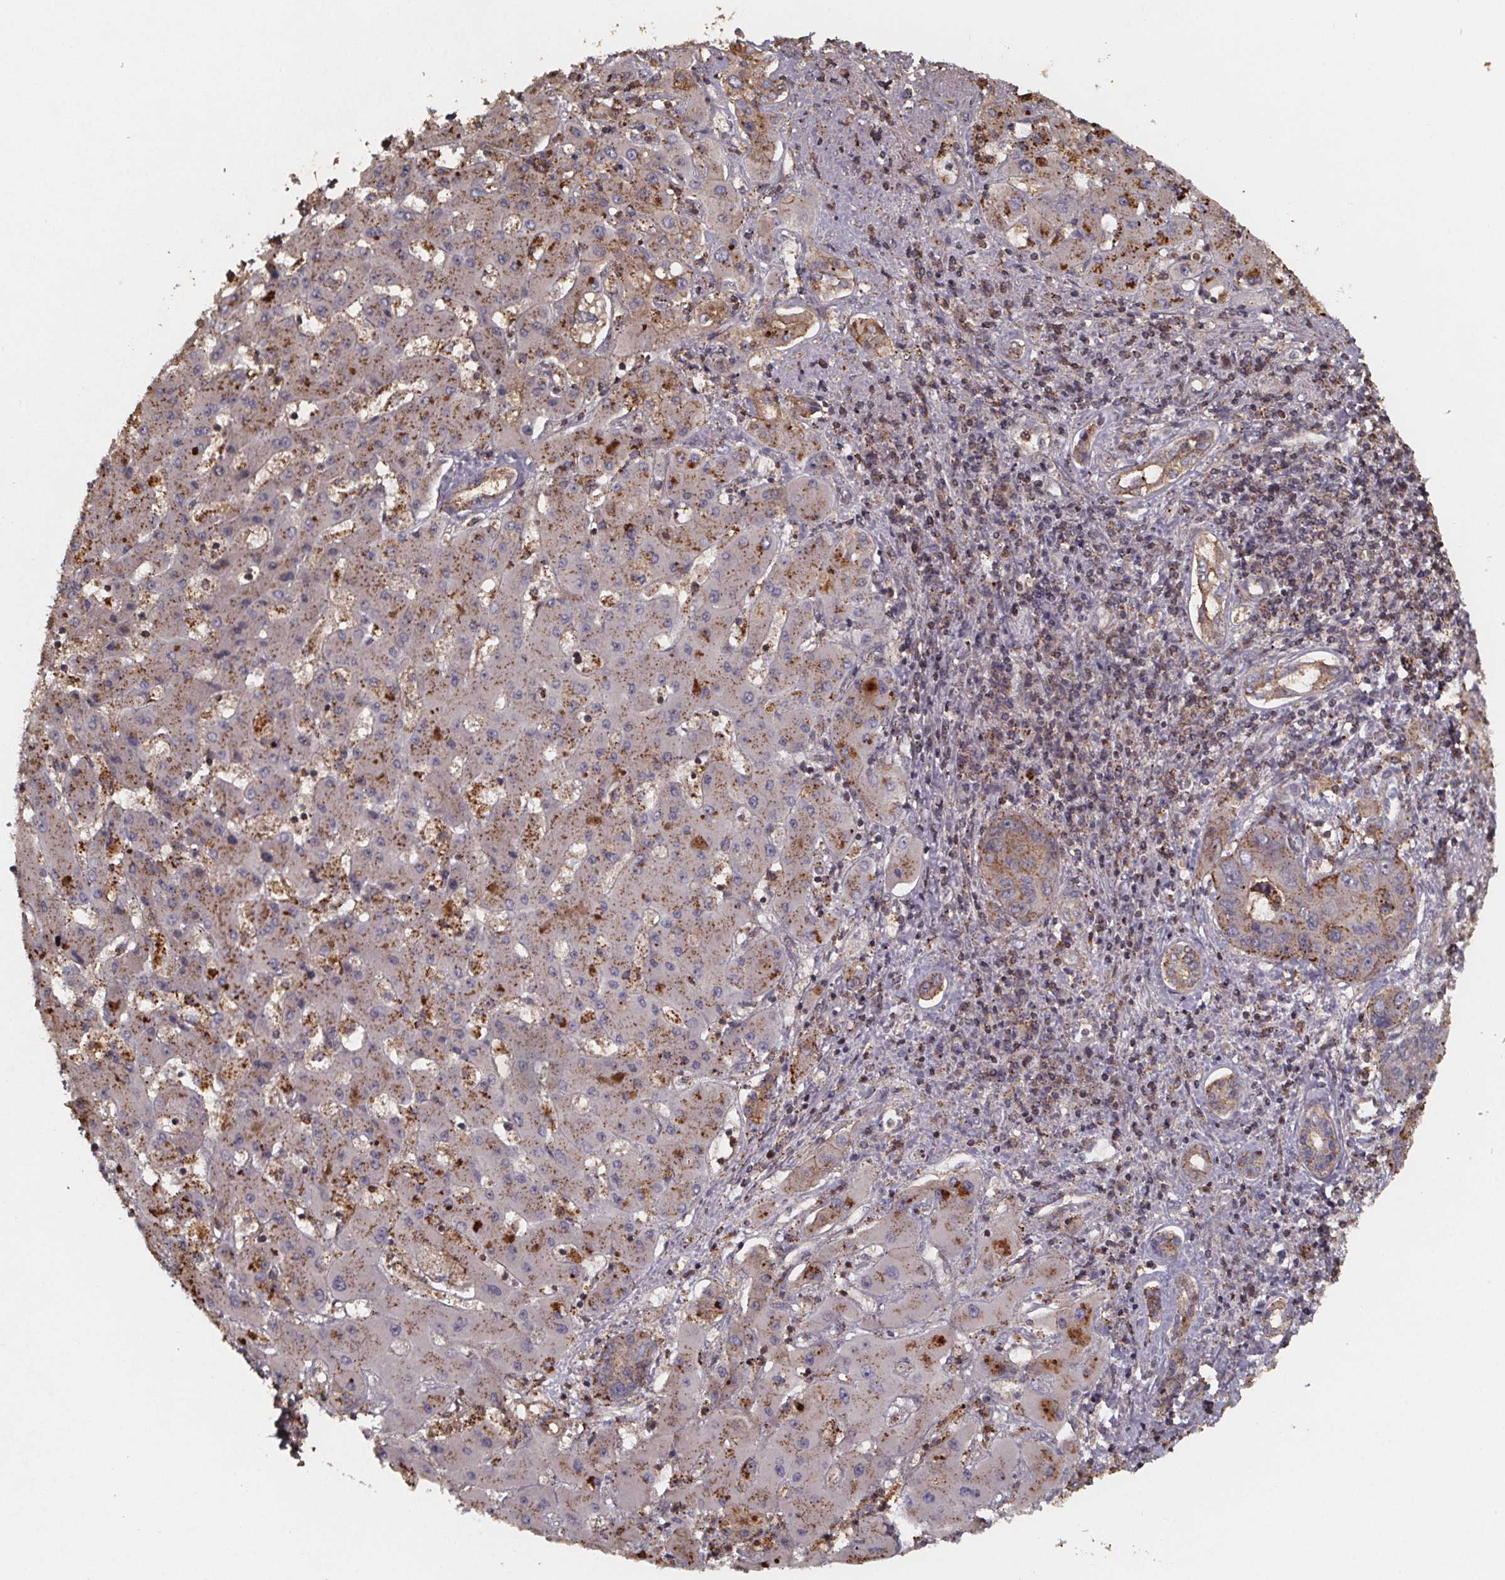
{"staining": {"intensity": "moderate", "quantity": "25%-75%", "location": "cytoplasmic/membranous"}, "tissue": "liver cancer", "cell_type": "Tumor cells", "image_type": "cancer", "snomed": [{"axis": "morphology", "description": "Cholangiocarcinoma"}, {"axis": "topography", "description": "Liver"}], "caption": "The micrograph reveals a brown stain indicating the presence of a protein in the cytoplasmic/membranous of tumor cells in liver cholangiocarcinoma.", "gene": "ZNF879", "patient": {"sex": "male", "age": 67}}